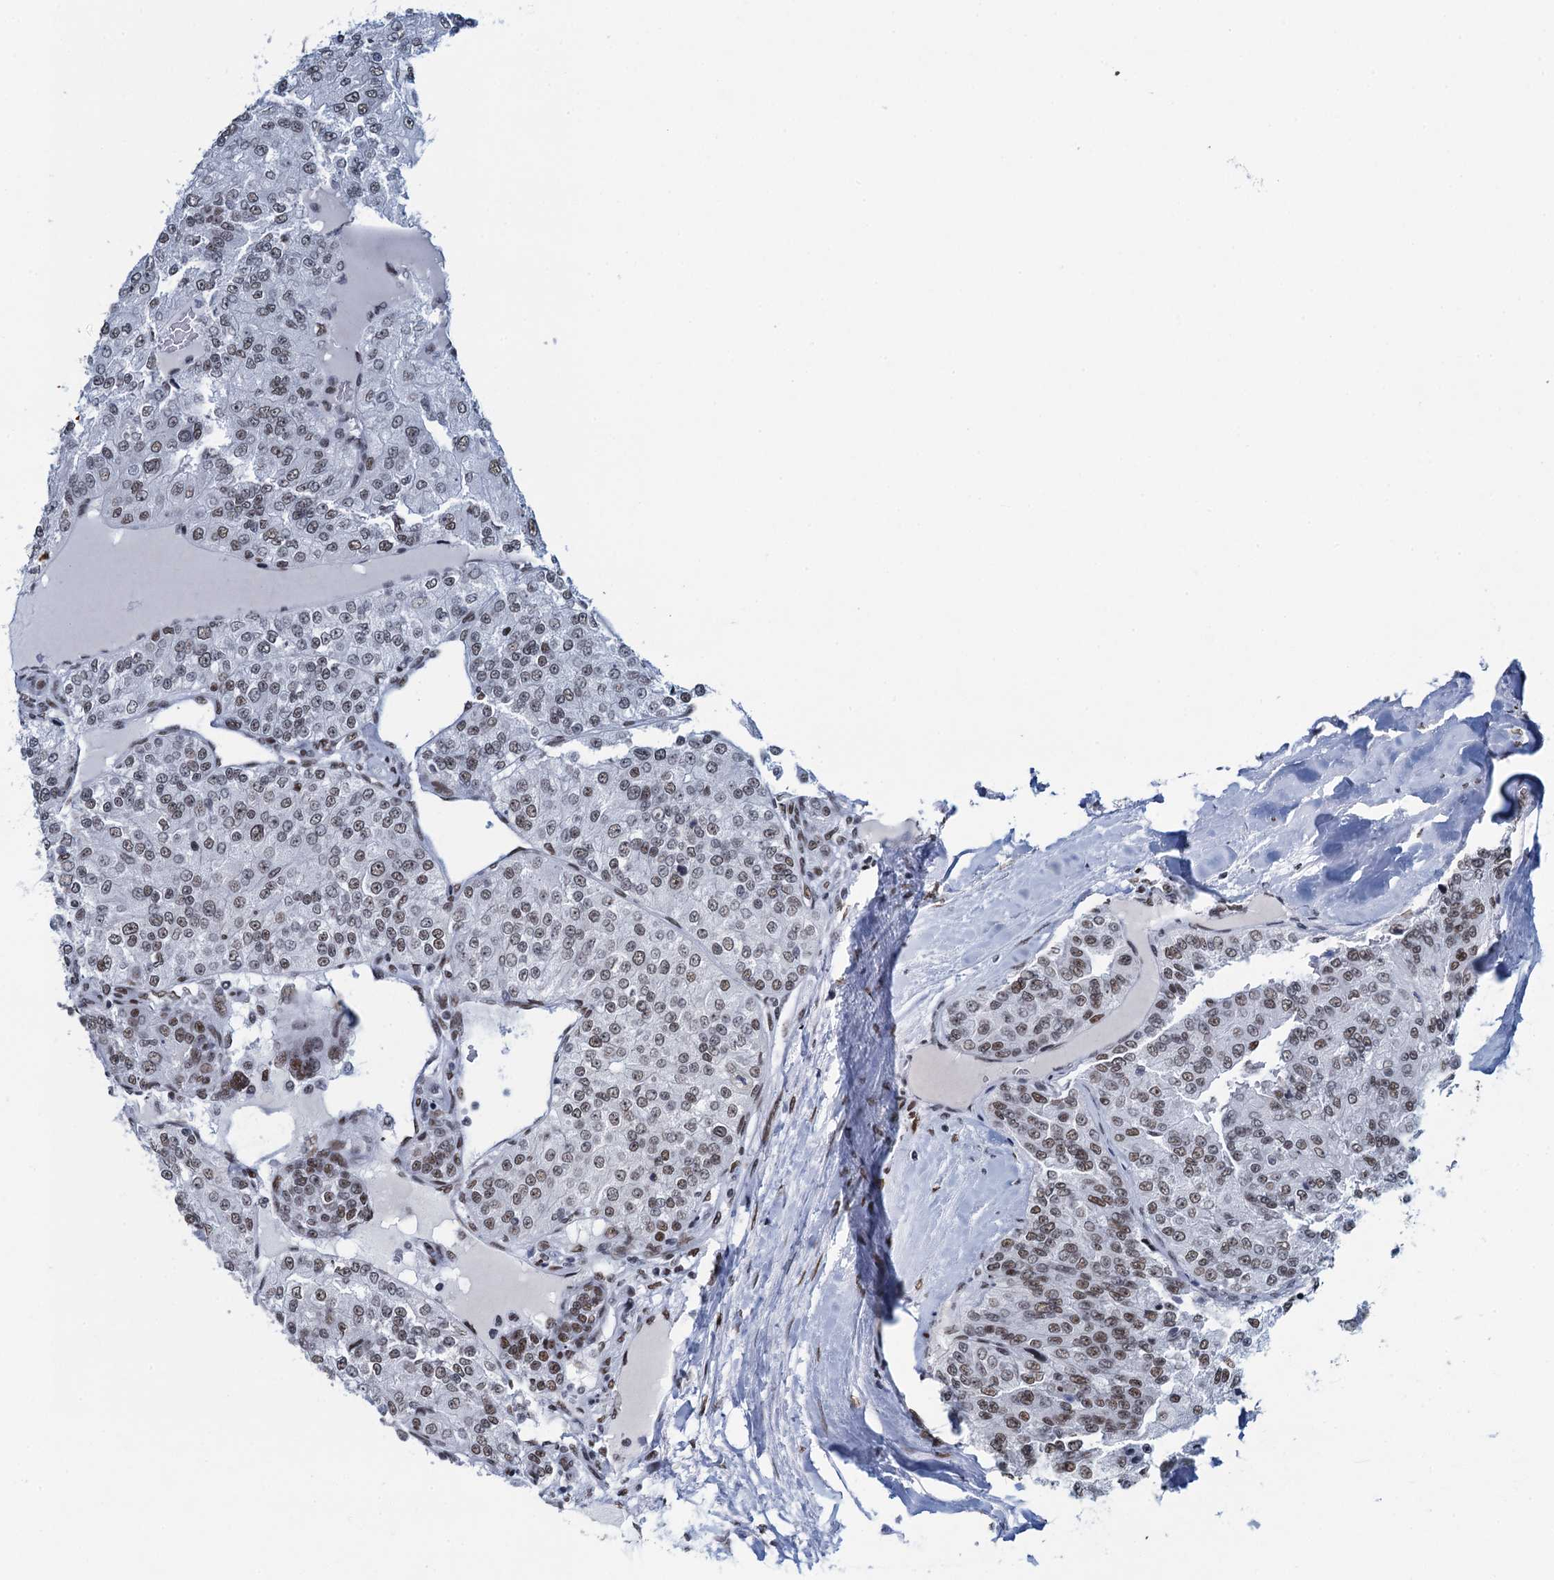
{"staining": {"intensity": "weak", "quantity": "25%-75%", "location": "nuclear"}, "tissue": "renal cancer", "cell_type": "Tumor cells", "image_type": "cancer", "snomed": [{"axis": "morphology", "description": "Adenocarcinoma, NOS"}, {"axis": "topography", "description": "Kidney"}], "caption": "A brown stain shows weak nuclear expression of a protein in human adenocarcinoma (renal) tumor cells.", "gene": "HNRNPUL2", "patient": {"sex": "female", "age": 63}}